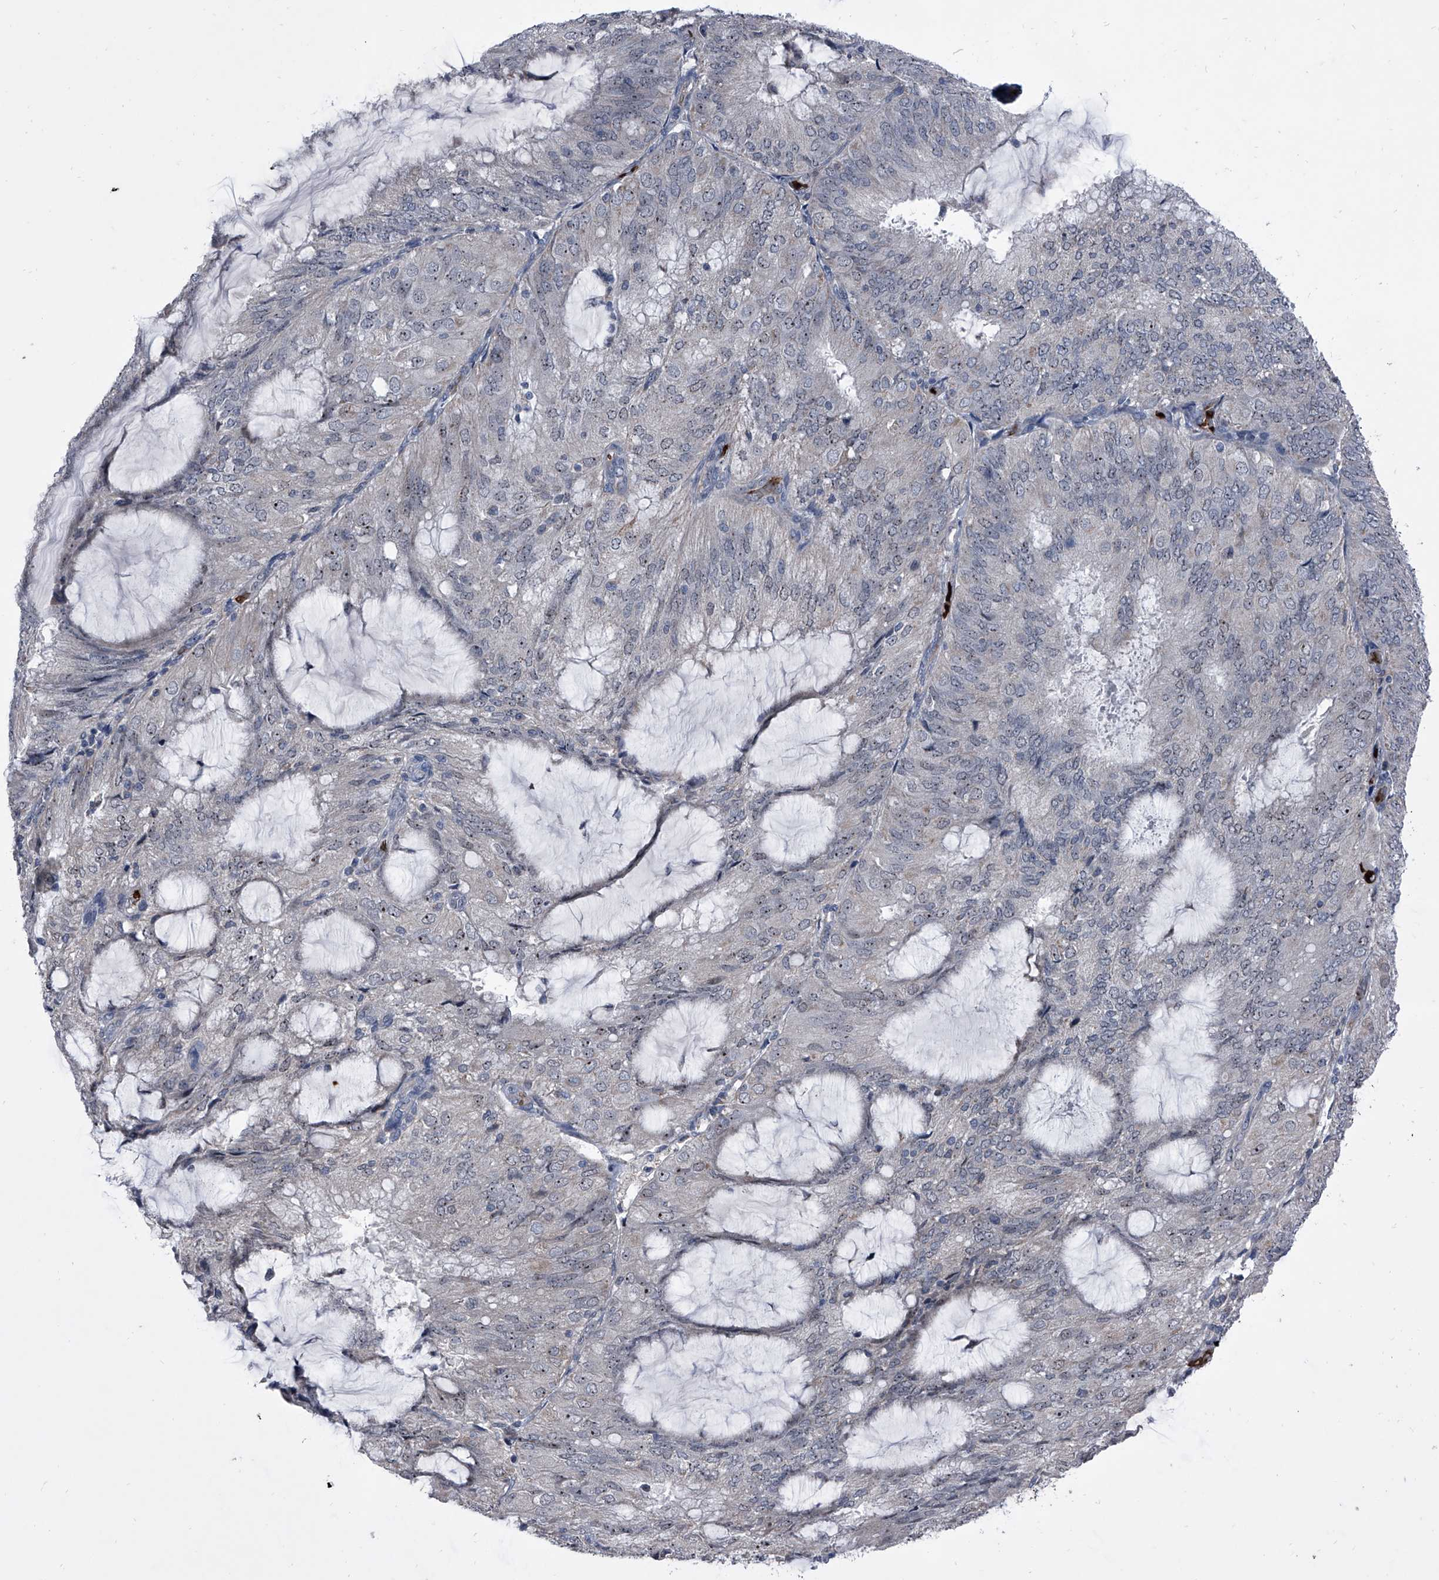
{"staining": {"intensity": "moderate", "quantity": "<25%", "location": "nuclear"}, "tissue": "endometrial cancer", "cell_type": "Tumor cells", "image_type": "cancer", "snomed": [{"axis": "morphology", "description": "Adenocarcinoma, NOS"}, {"axis": "topography", "description": "Endometrium"}], "caption": "A micrograph of endometrial cancer stained for a protein shows moderate nuclear brown staining in tumor cells. Nuclei are stained in blue.", "gene": "CEP85L", "patient": {"sex": "female", "age": 81}}